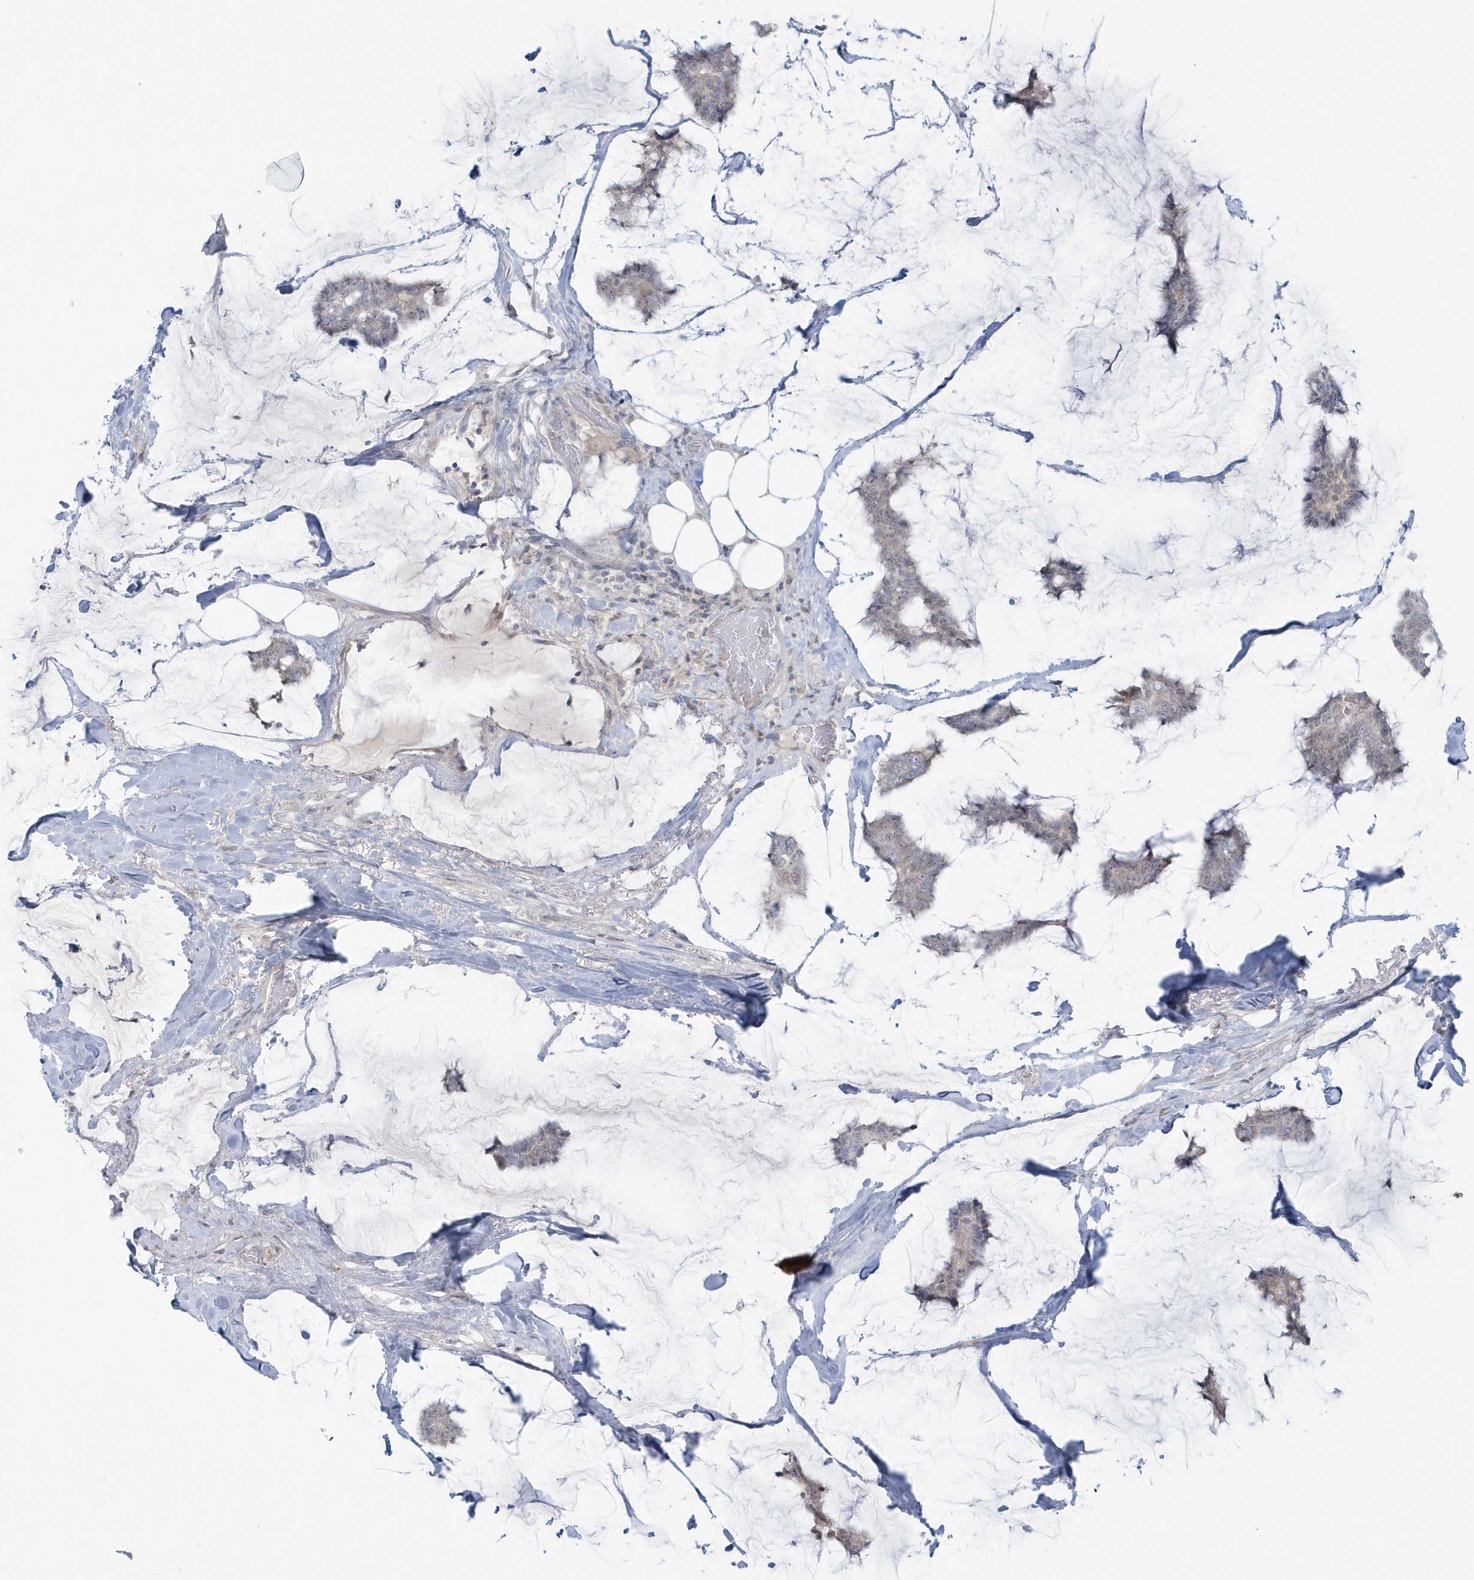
{"staining": {"intensity": "negative", "quantity": "none", "location": "none"}, "tissue": "breast cancer", "cell_type": "Tumor cells", "image_type": "cancer", "snomed": [{"axis": "morphology", "description": "Duct carcinoma"}, {"axis": "topography", "description": "Breast"}], "caption": "Breast cancer stained for a protein using immunohistochemistry shows no positivity tumor cells.", "gene": "BLTP3A", "patient": {"sex": "female", "age": 93}}